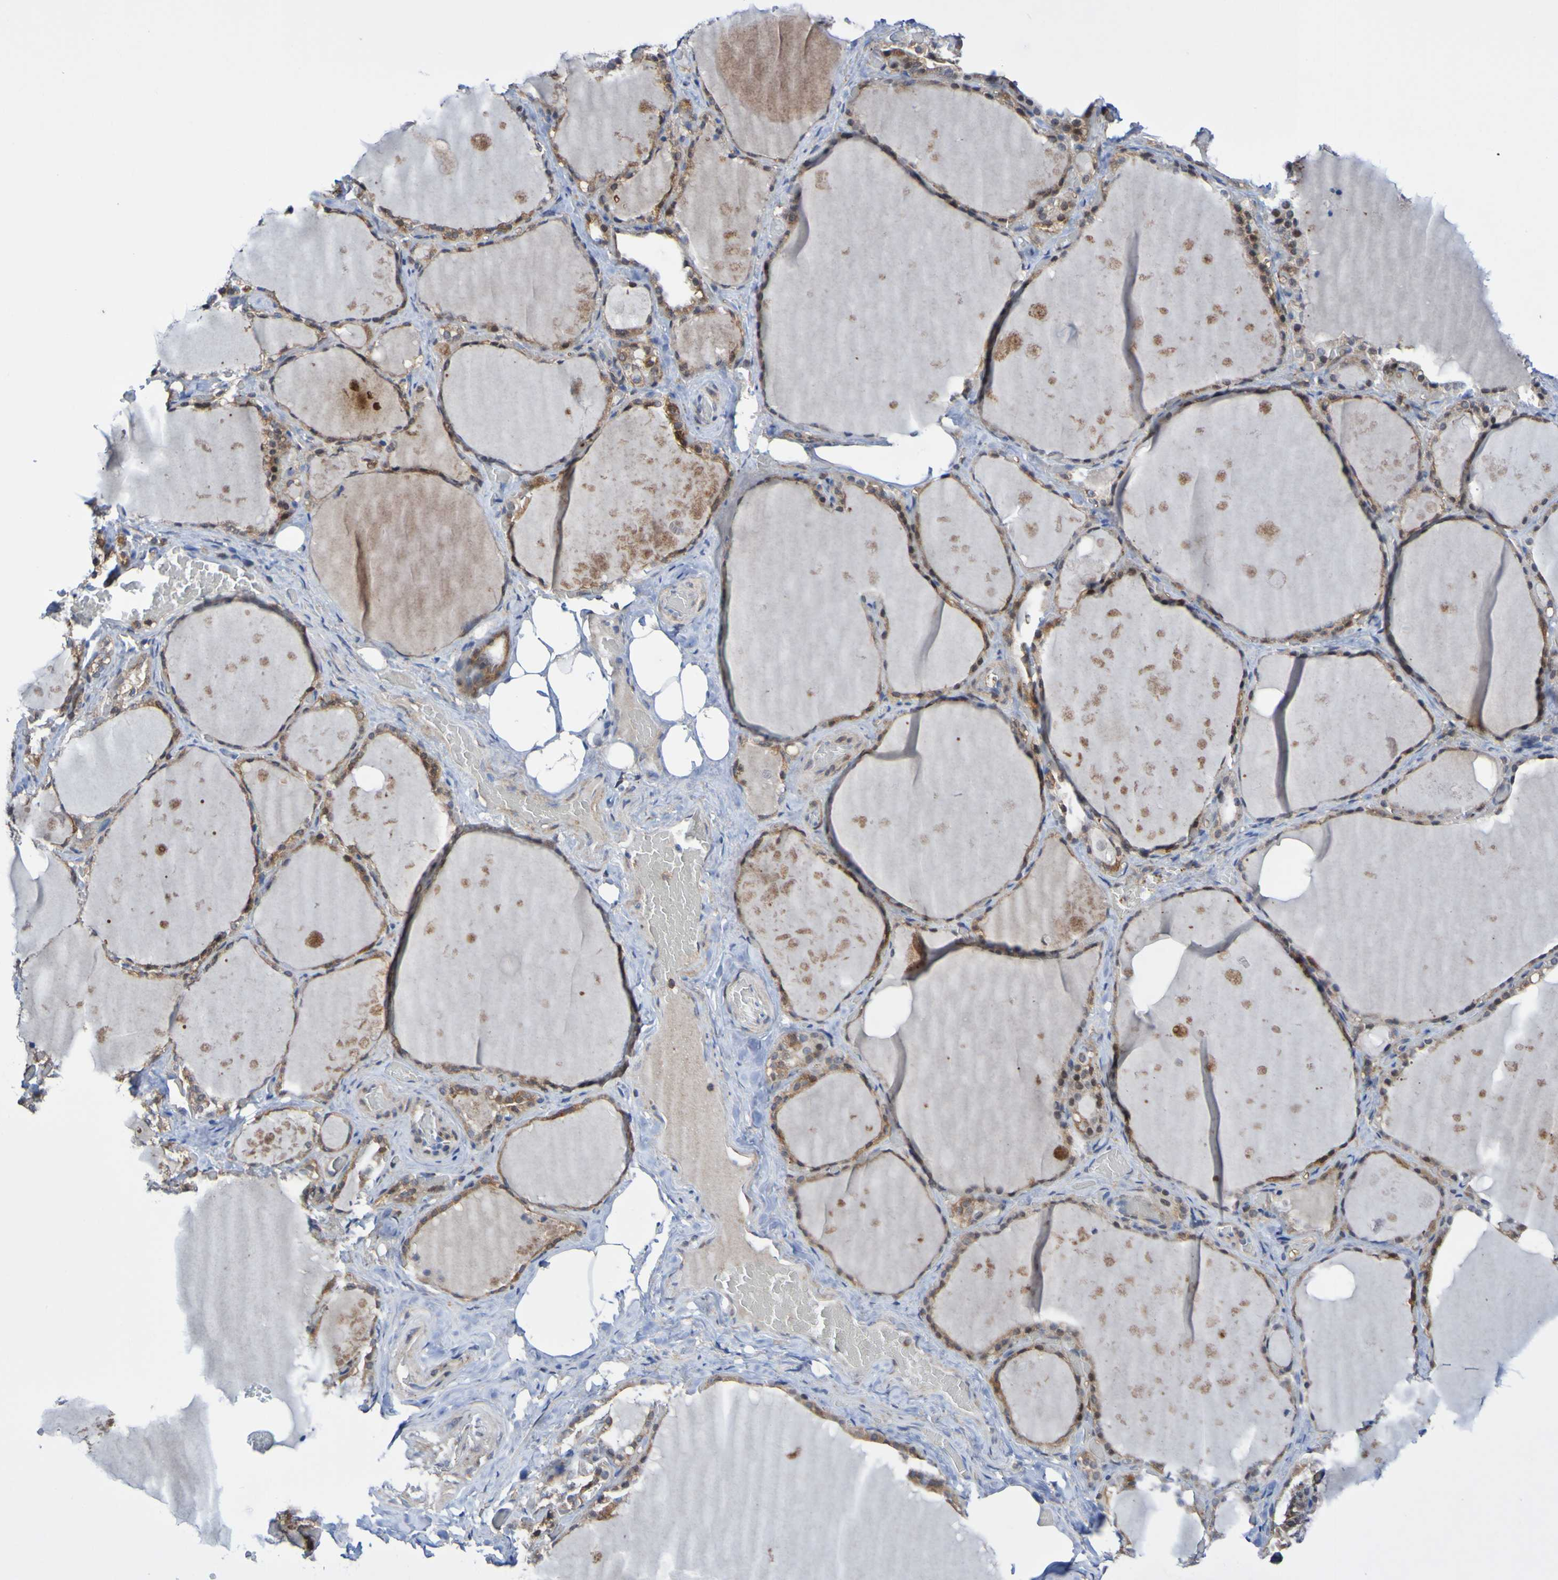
{"staining": {"intensity": "moderate", "quantity": ">75%", "location": "cytoplasmic/membranous"}, "tissue": "thyroid gland", "cell_type": "Glandular cells", "image_type": "normal", "snomed": [{"axis": "morphology", "description": "Normal tissue, NOS"}, {"axis": "topography", "description": "Thyroid gland"}], "caption": "Immunohistochemistry histopathology image of unremarkable thyroid gland: thyroid gland stained using immunohistochemistry shows medium levels of moderate protein expression localized specifically in the cytoplasmic/membranous of glandular cells, appearing as a cytoplasmic/membranous brown color.", "gene": "ATIC", "patient": {"sex": "male", "age": 61}}